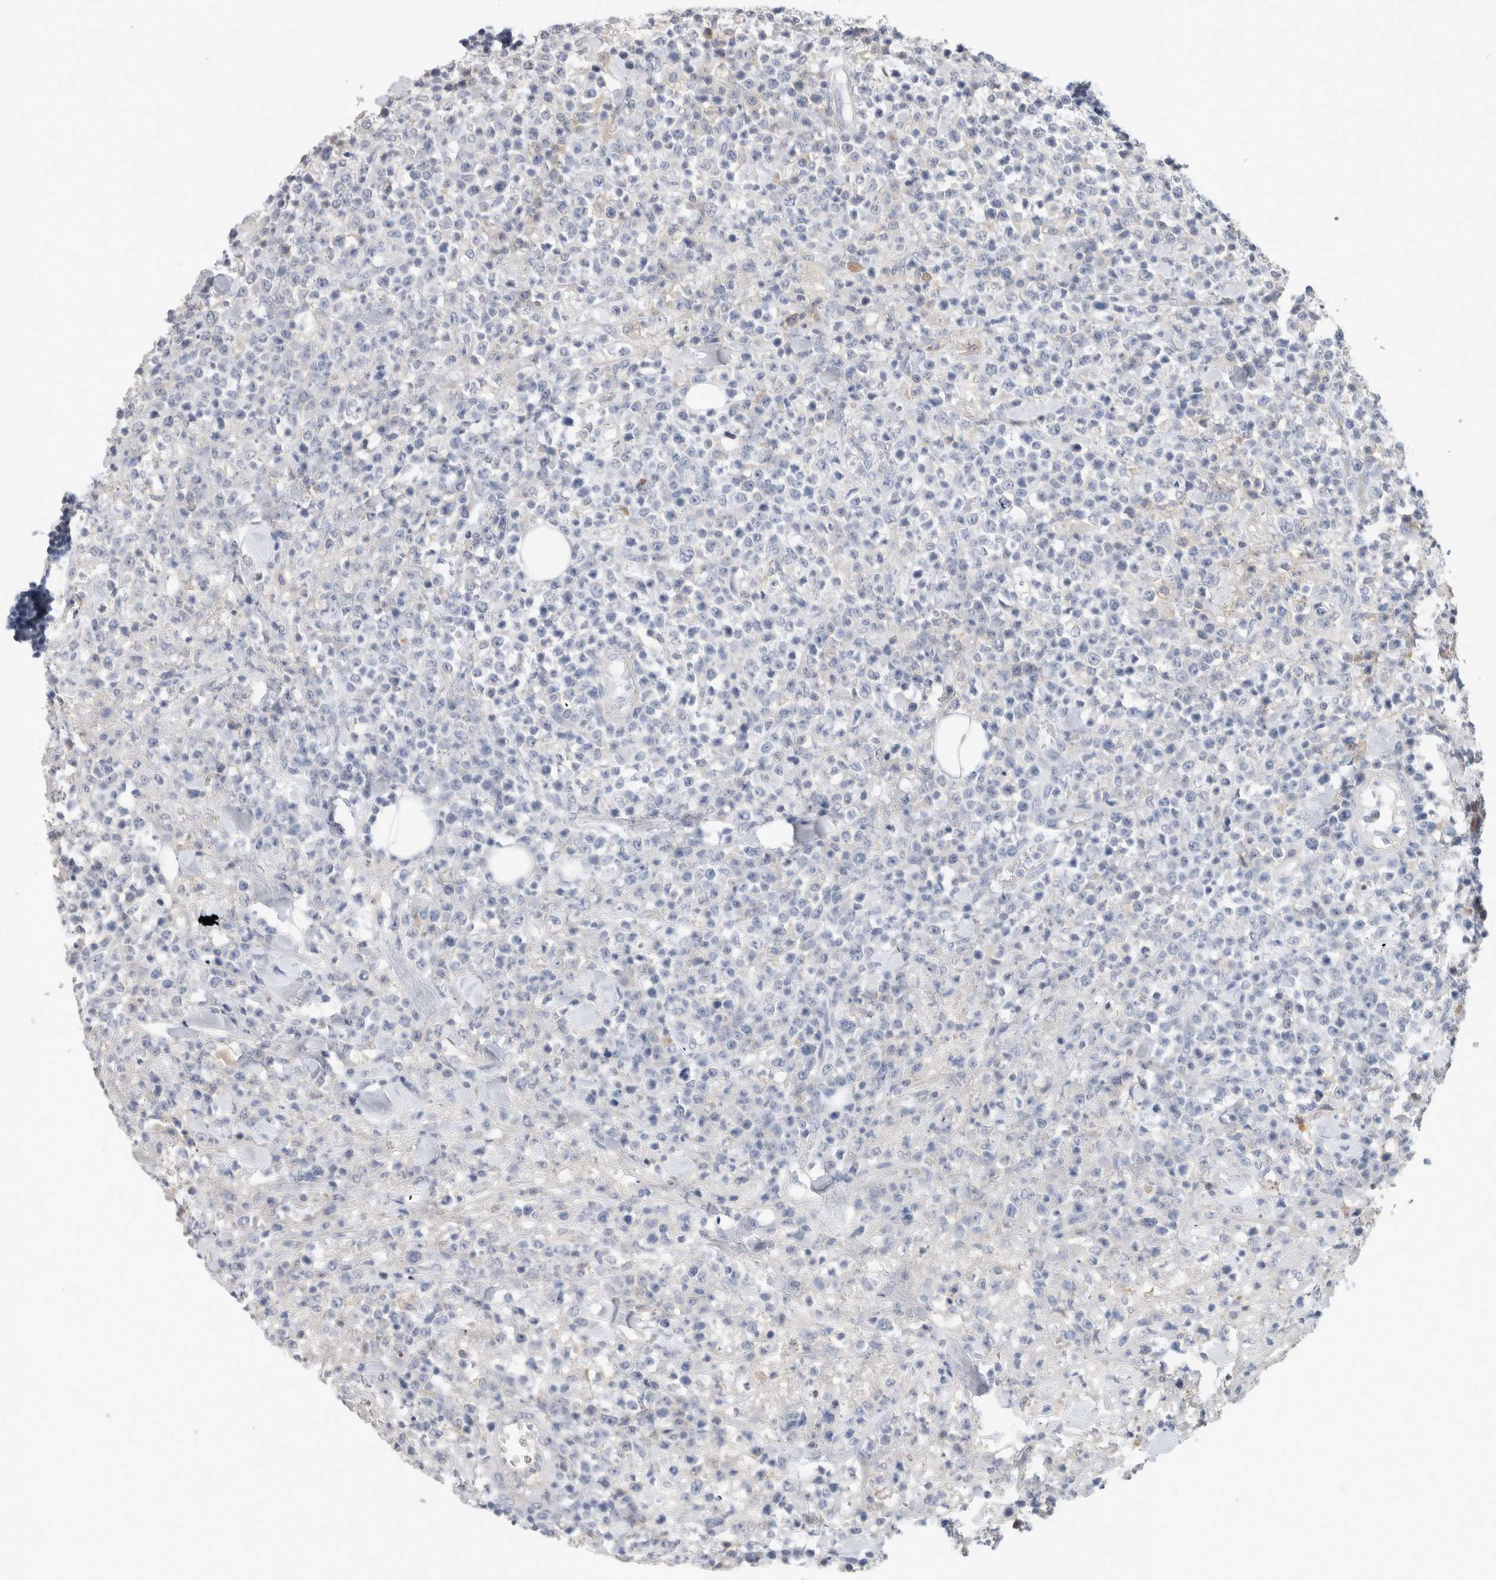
{"staining": {"intensity": "negative", "quantity": "none", "location": "none"}, "tissue": "lymphoma", "cell_type": "Tumor cells", "image_type": "cancer", "snomed": [{"axis": "morphology", "description": "Malignant lymphoma, non-Hodgkin's type, High grade"}, {"axis": "topography", "description": "Colon"}], "caption": "Immunohistochemistry (IHC) image of neoplastic tissue: human lymphoma stained with DAB (3,3'-diaminobenzidine) shows no significant protein expression in tumor cells.", "gene": "SCGB1A1", "patient": {"sex": "female", "age": 53}}